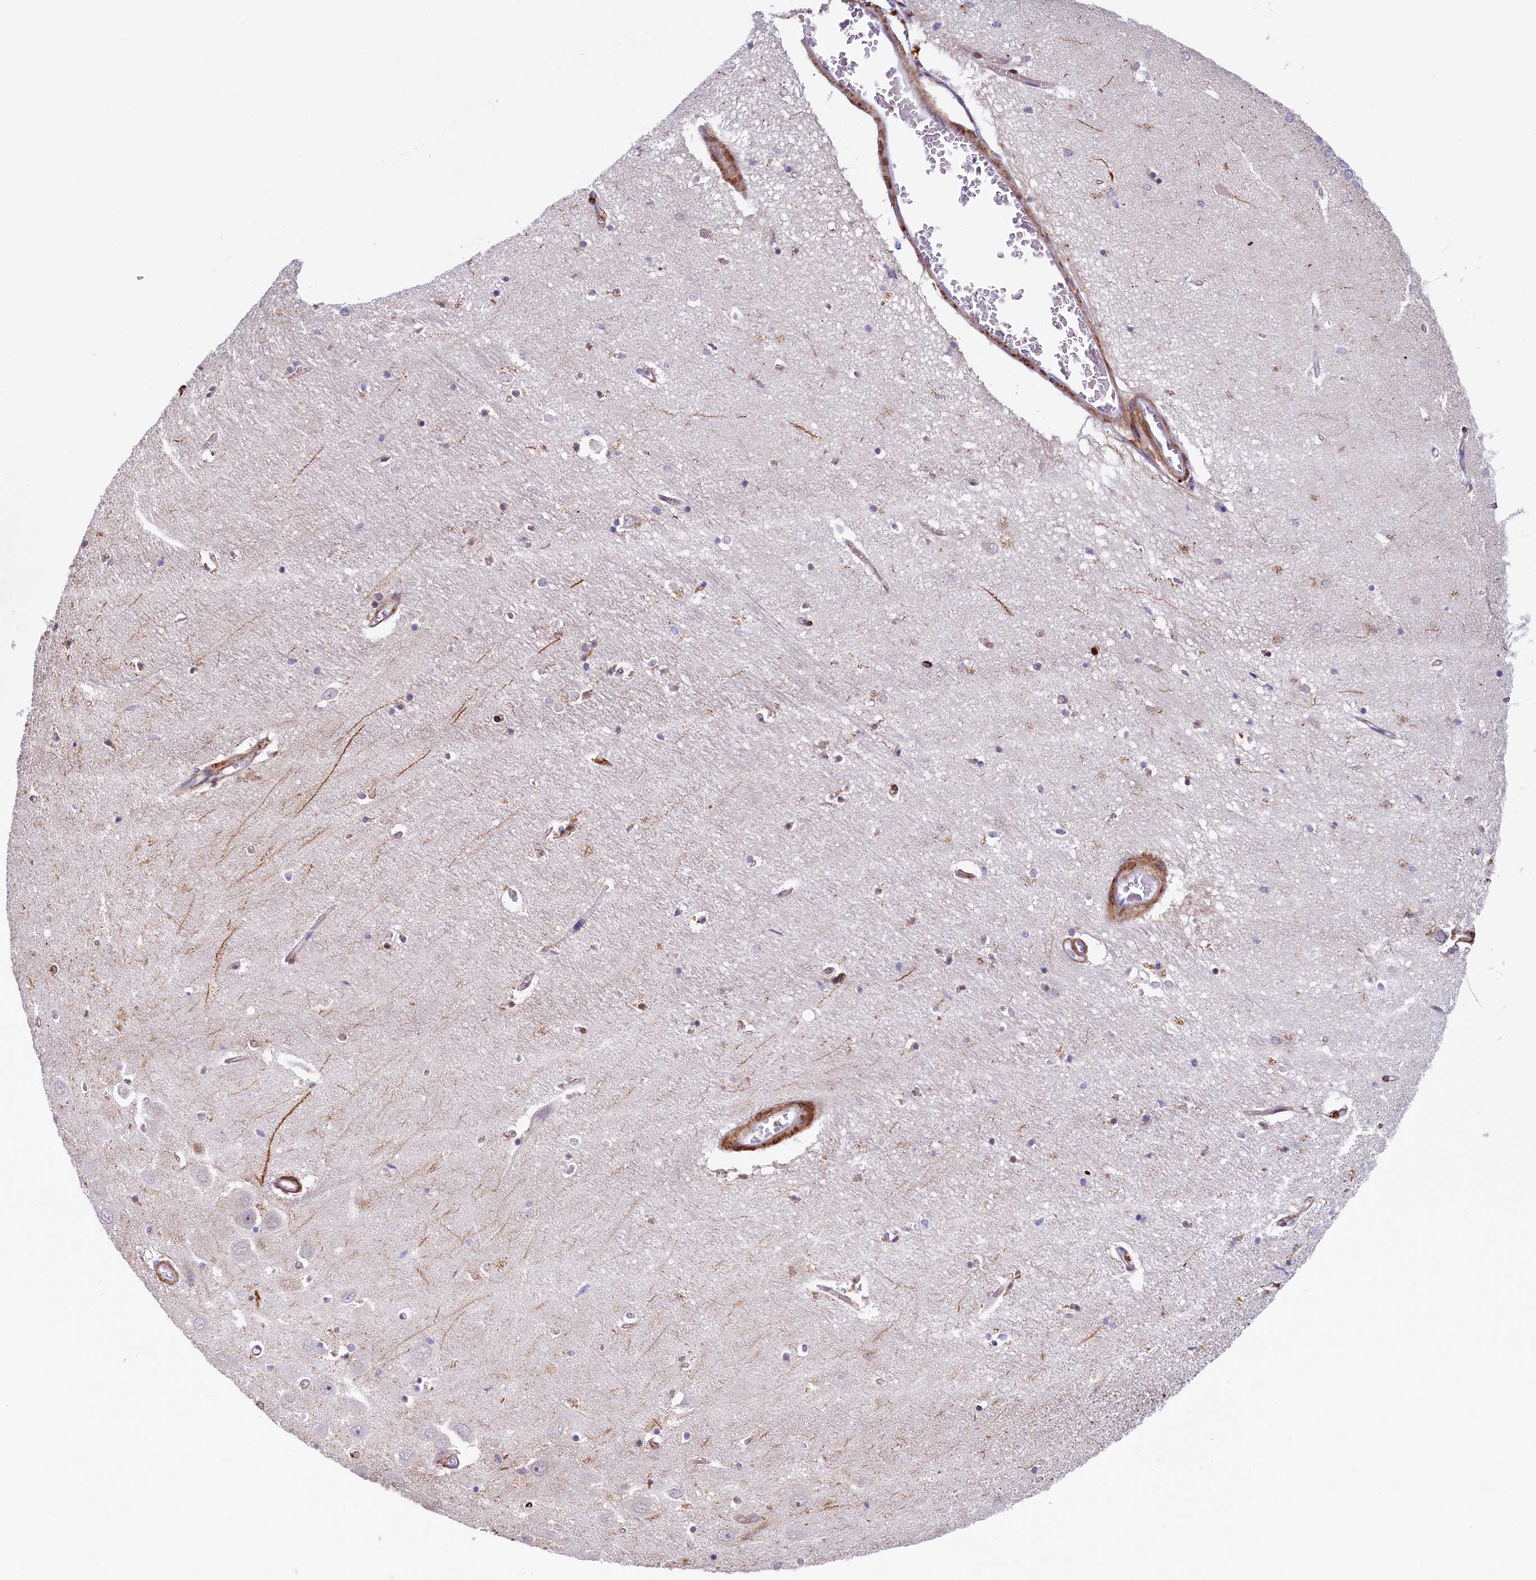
{"staining": {"intensity": "negative", "quantity": "none", "location": "none"}, "tissue": "hippocampus", "cell_type": "Glial cells", "image_type": "normal", "snomed": [{"axis": "morphology", "description": "Normal tissue, NOS"}, {"axis": "topography", "description": "Hippocampus"}], "caption": "Hippocampus was stained to show a protein in brown. There is no significant expression in glial cells. The staining was performed using DAB (3,3'-diaminobenzidine) to visualize the protein expression in brown, while the nuclei were stained in blue with hematoxylin (Magnification: 20x).", "gene": "PACSIN3", "patient": {"sex": "female", "age": 64}}